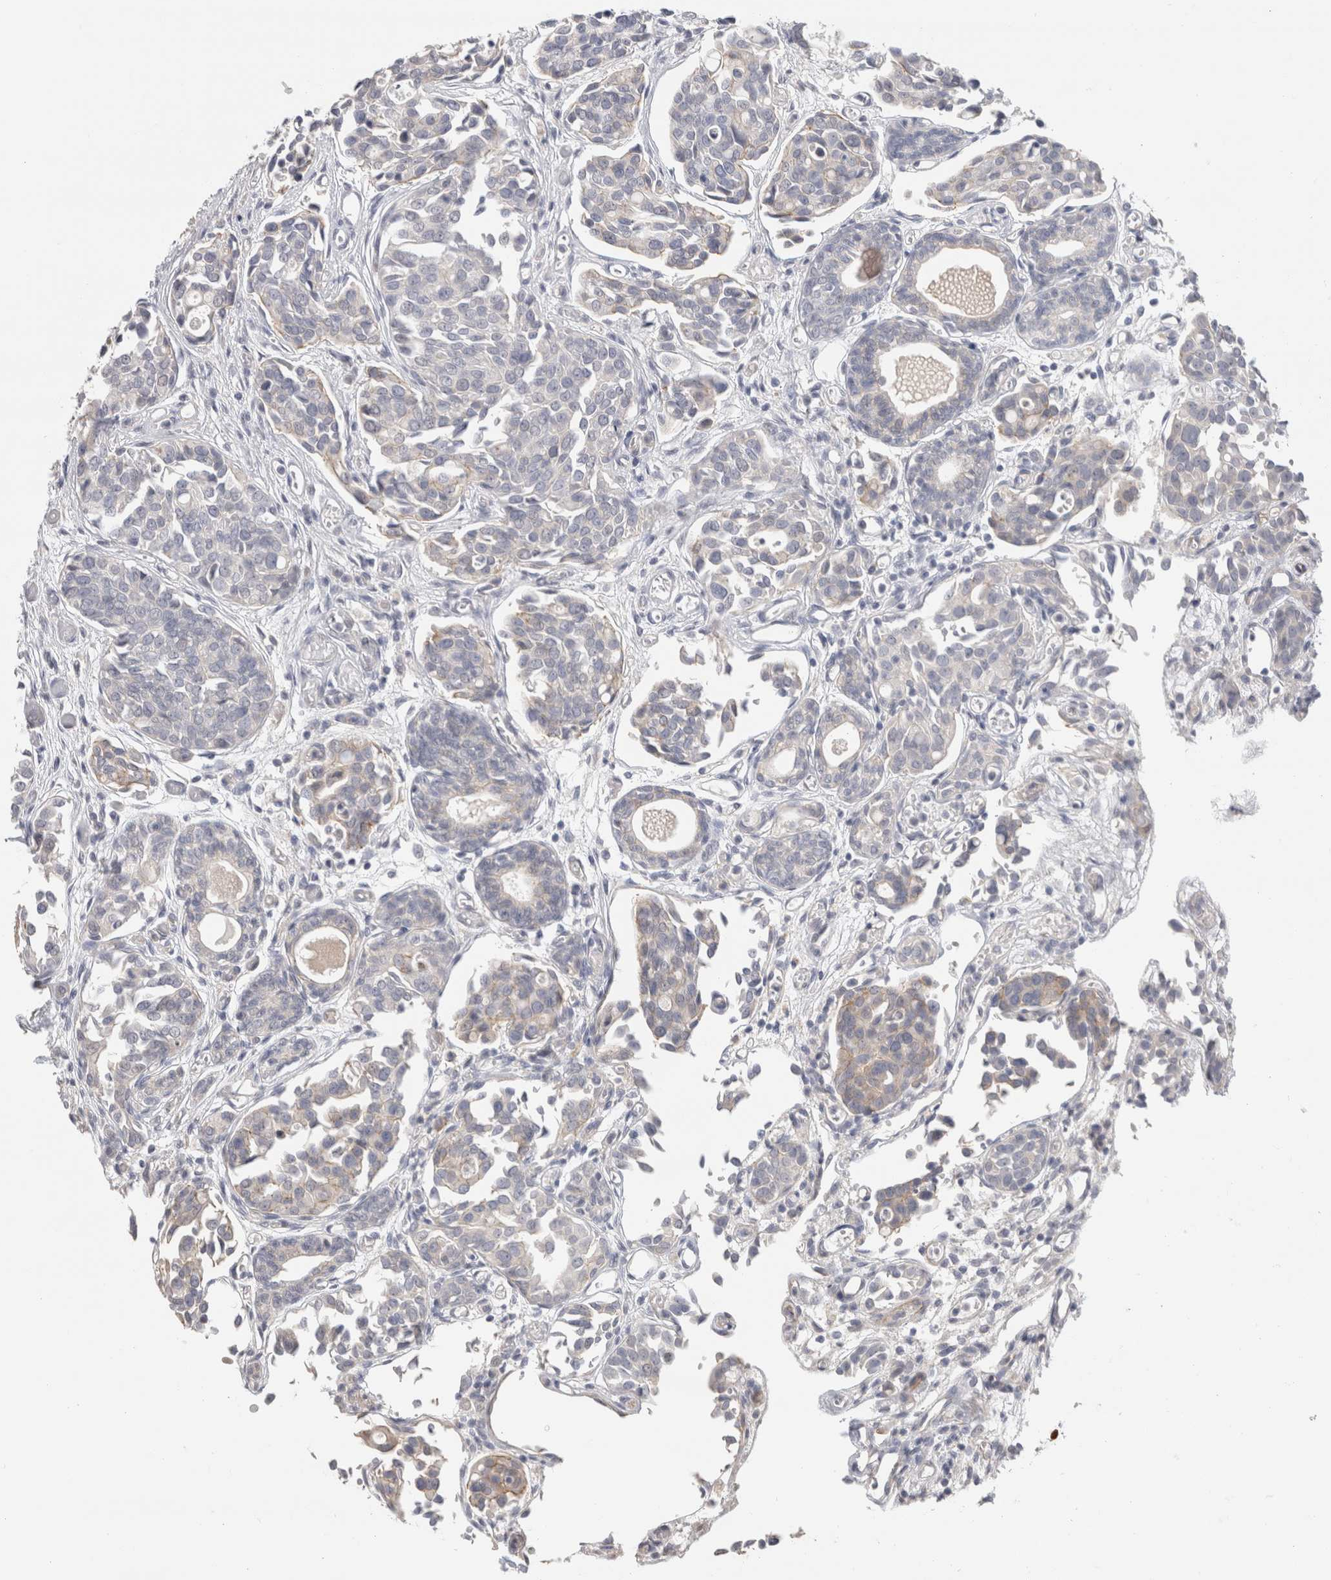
{"staining": {"intensity": "weak", "quantity": "<25%", "location": "cytoplasmic/membranous"}, "tissue": "urothelial cancer", "cell_type": "Tumor cells", "image_type": "cancer", "snomed": [{"axis": "morphology", "description": "Urothelial carcinoma, High grade"}, {"axis": "topography", "description": "Urinary bladder"}], "caption": "Immunohistochemistry micrograph of urothelial cancer stained for a protein (brown), which exhibits no positivity in tumor cells.", "gene": "AFP", "patient": {"sex": "male", "age": 78}}